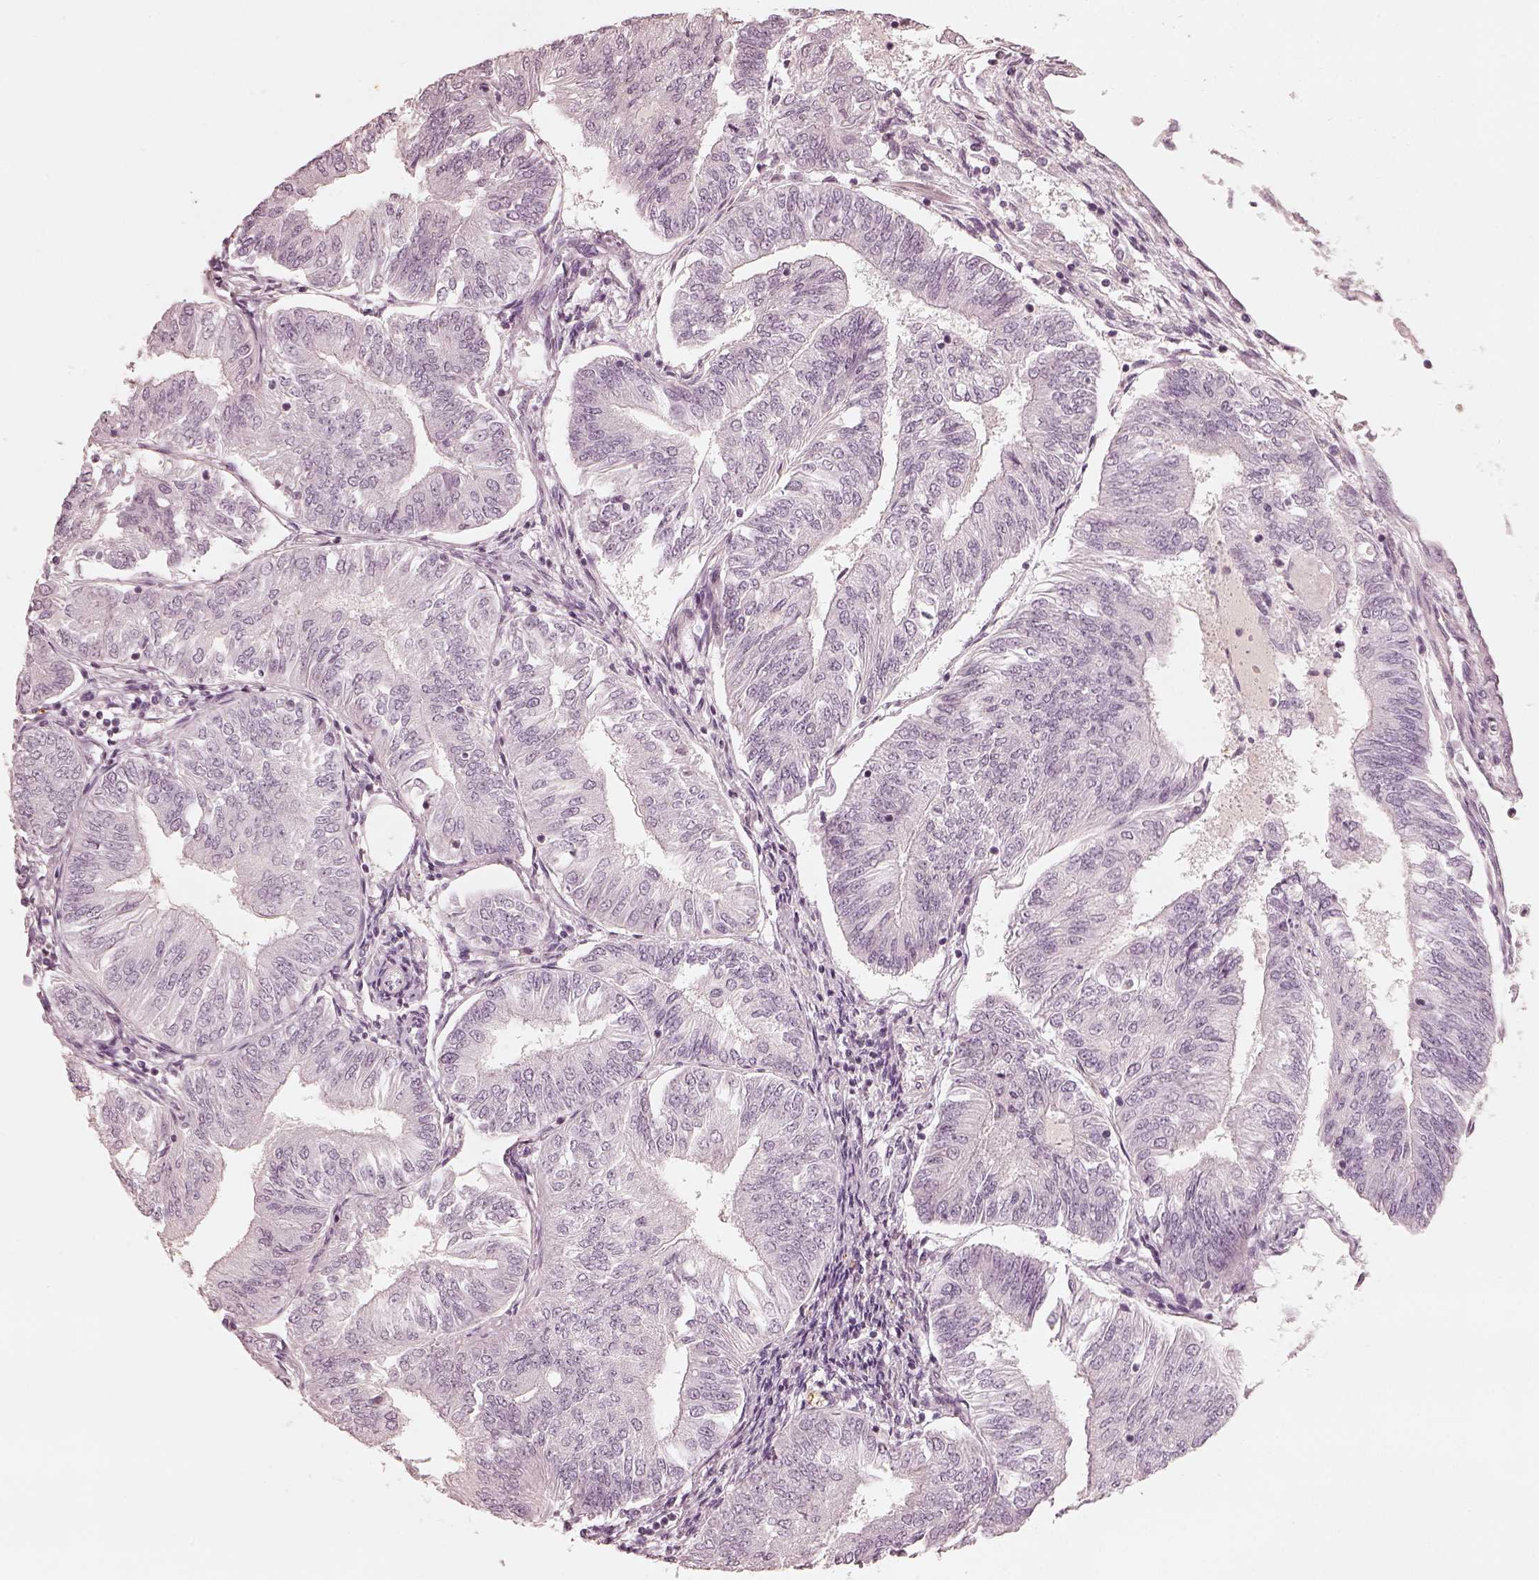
{"staining": {"intensity": "negative", "quantity": "none", "location": "none"}, "tissue": "endometrial cancer", "cell_type": "Tumor cells", "image_type": "cancer", "snomed": [{"axis": "morphology", "description": "Adenocarcinoma, NOS"}, {"axis": "topography", "description": "Endometrium"}], "caption": "This is an immunohistochemistry photomicrograph of endometrial cancer (adenocarcinoma). There is no expression in tumor cells.", "gene": "ADRB3", "patient": {"sex": "female", "age": 58}}